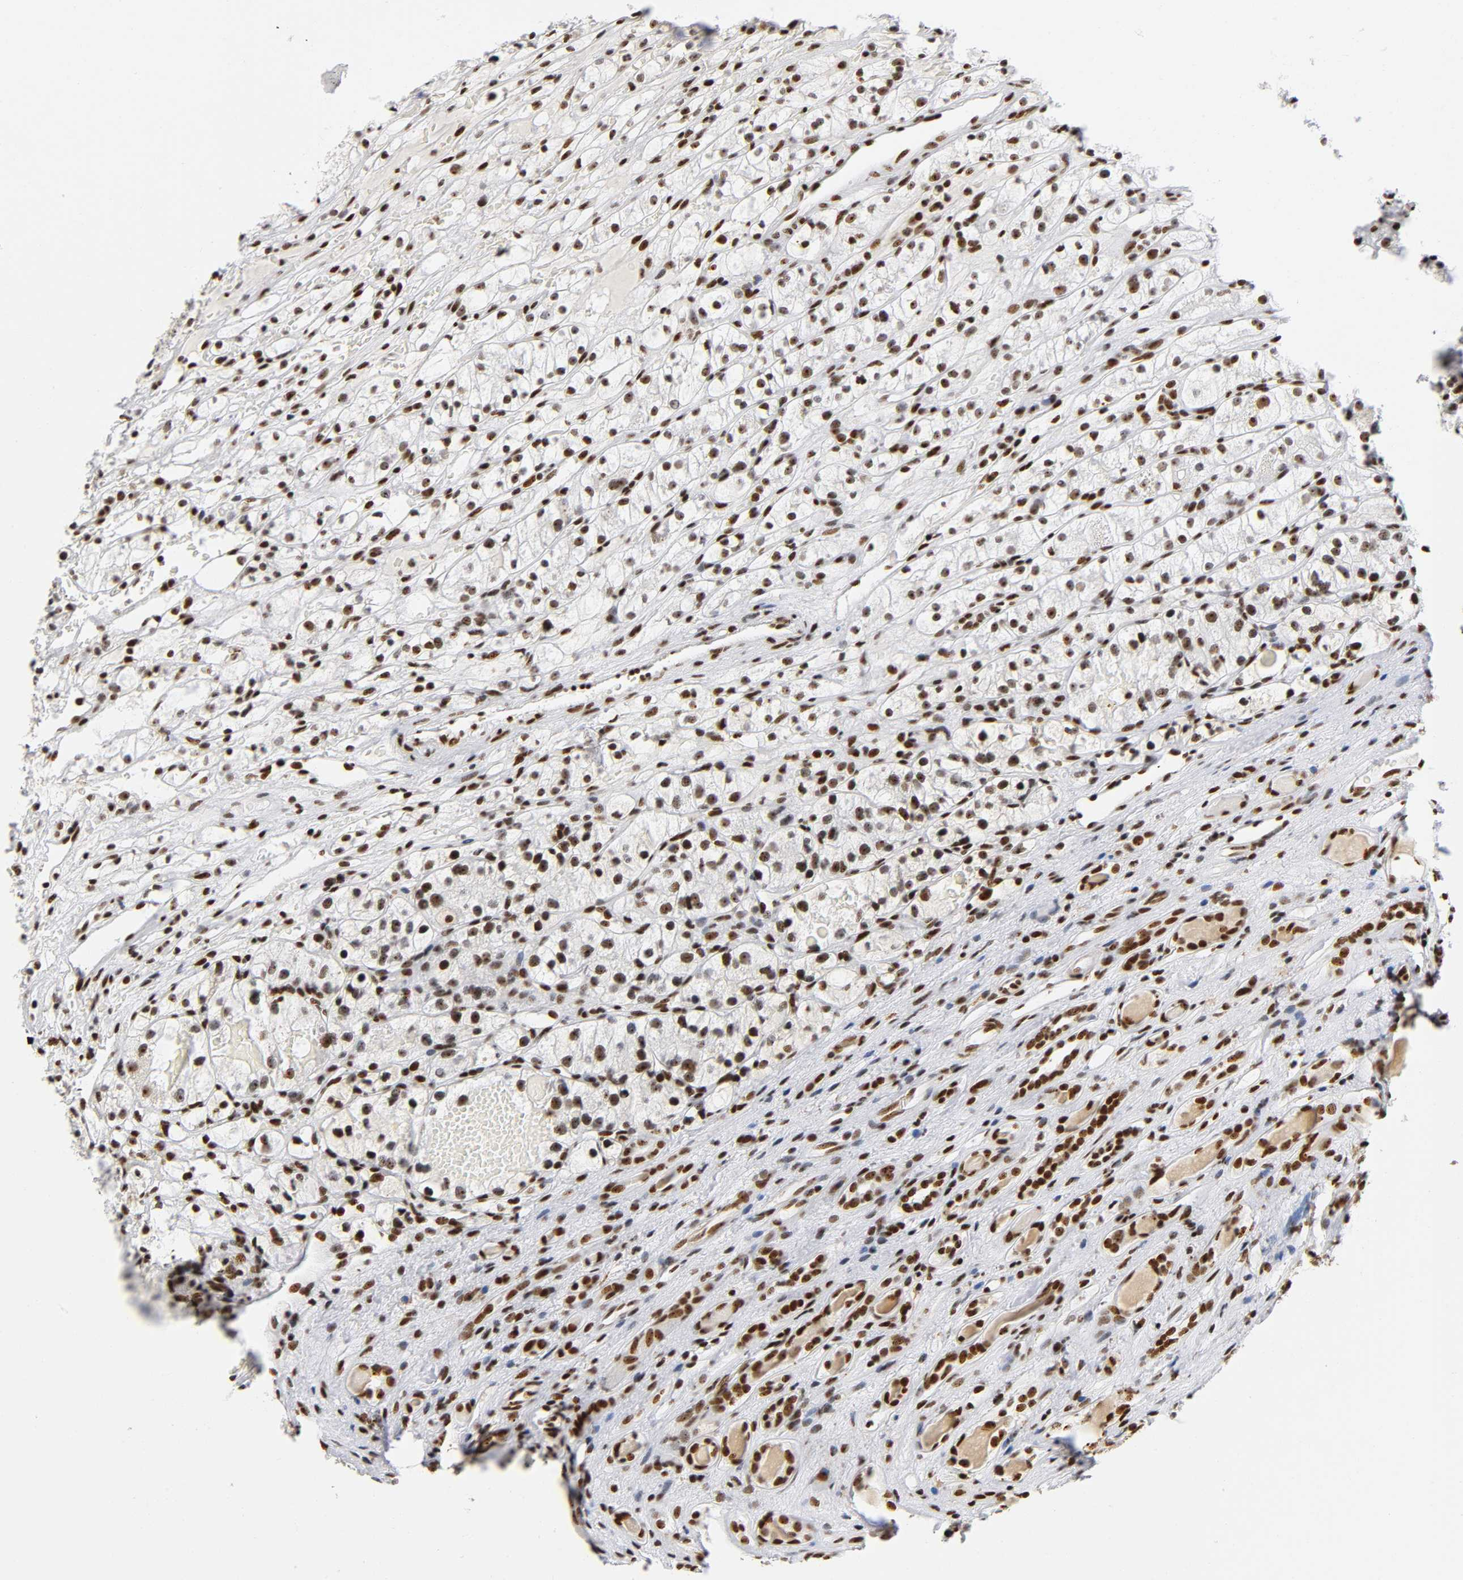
{"staining": {"intensity": "strong", "quantity": ">75%", "location": "nuclear"}, "tissue": "renal cancer", "cell_type": "Tumor cells", "image_type": "cancer", "snomed": [{"axis": "morphology", "description": "Adenocarcinoma, NOS"}, {"axis": "topography", "description": "Kidney"}], "caption": "A brown stain shows strong nuclear staining of a protein in adenocarcinoma (renal) tumor cells.", "gene": "UBTF", "patient": {"sex": "female", "age": 60}}